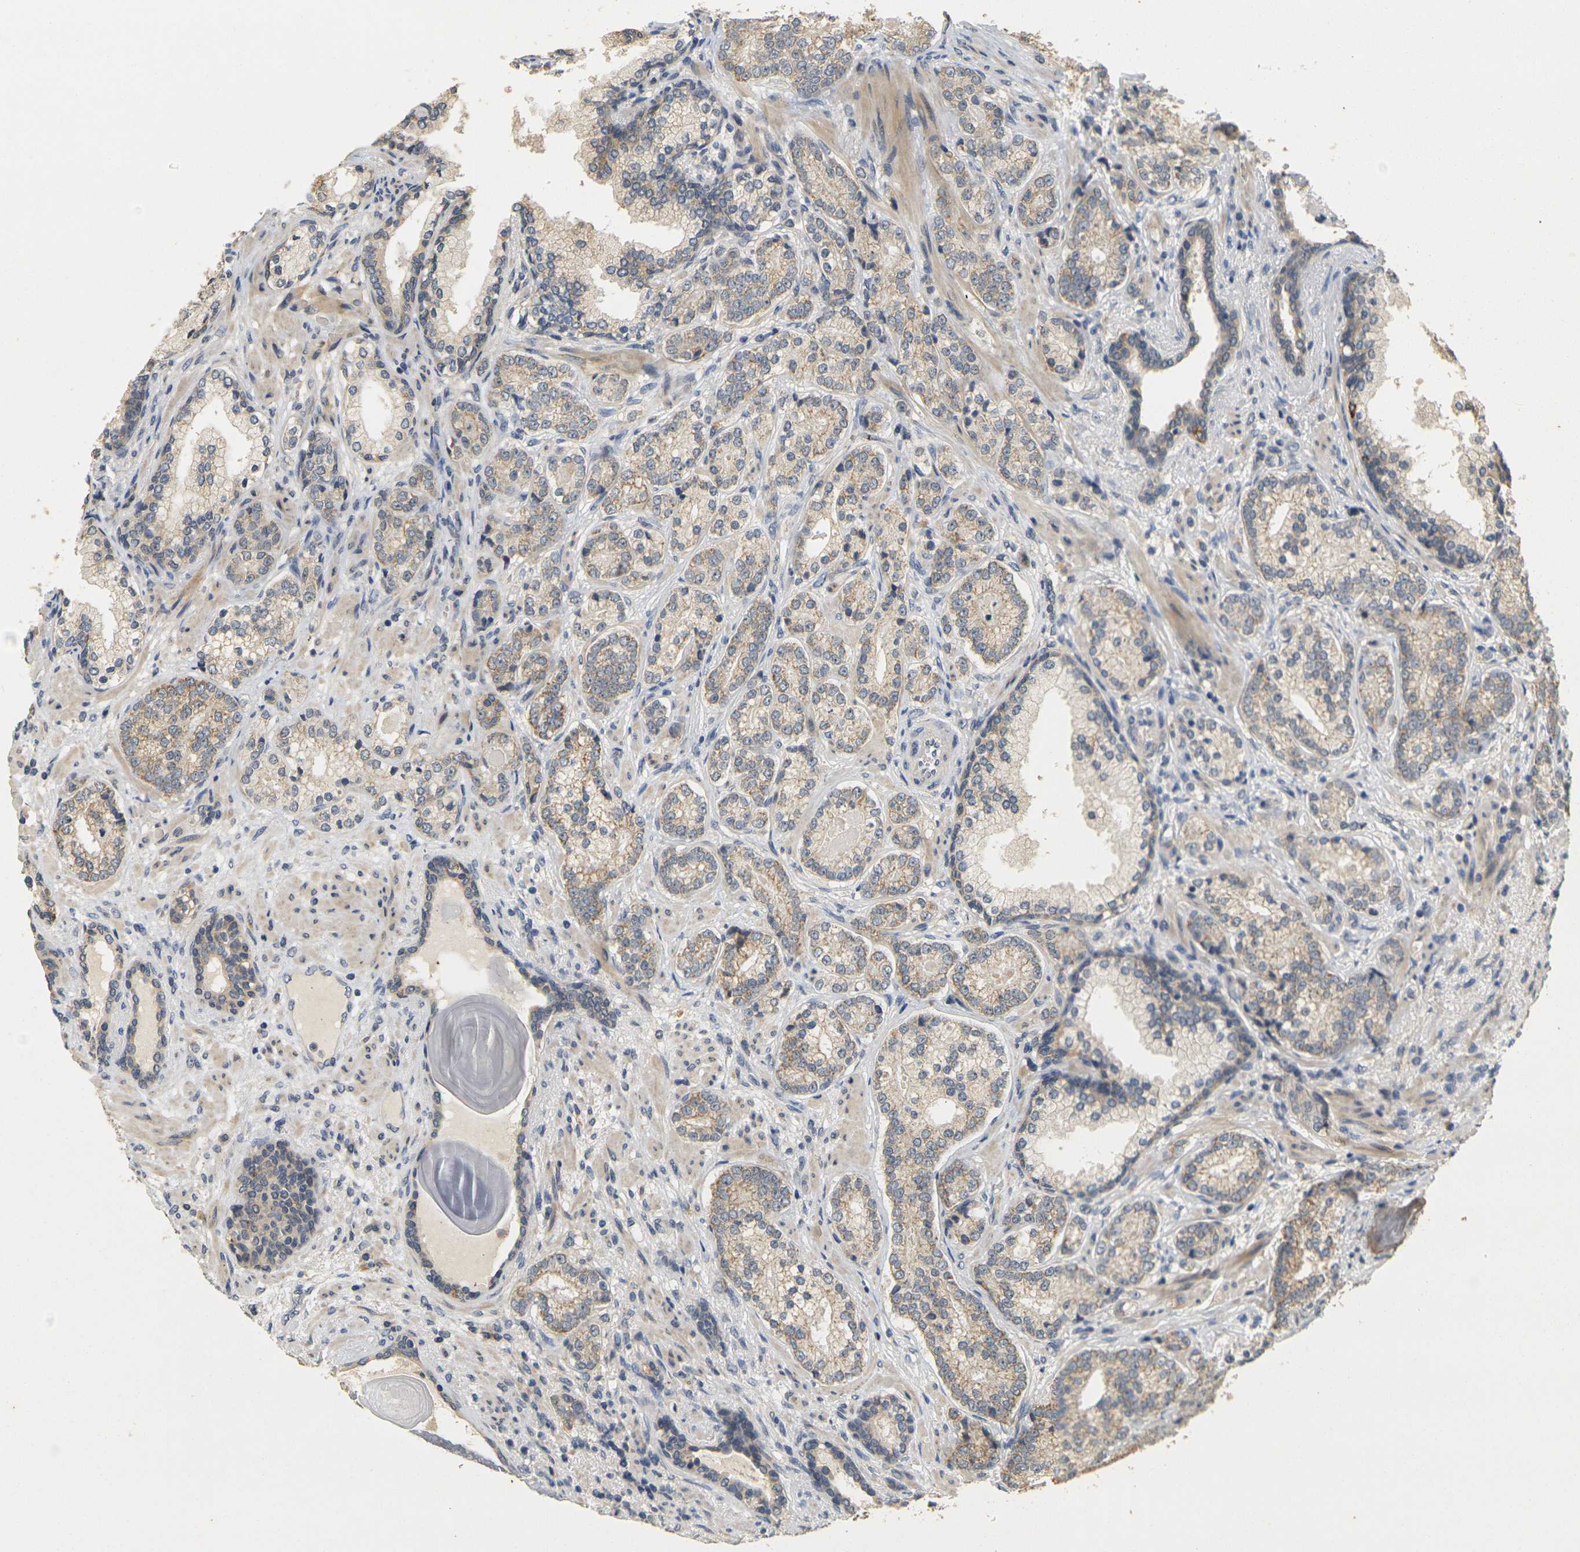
{"staining": {"intensity": "weak", "quantity": ">75%", "location": "cytoplasmic/membranous"}, "tissue": "prostate cancer", "cell_type": "Tumor cells", "image_type": "cancer", "snomed": [{"axis": "morphology", "description": "Adenocarcinoma, High grade"}, {"axis": "topography", "description": "Prostate"}], "caption": "A micrograph of human prostate cancer (adenocarcinoma (high-grade)) stained for a protein demonstrates weak cytoplasmic/membranous brown staining in tumor cells.", "gene": "GDAP1", "patient": {"sex": "male", "age": 61}}